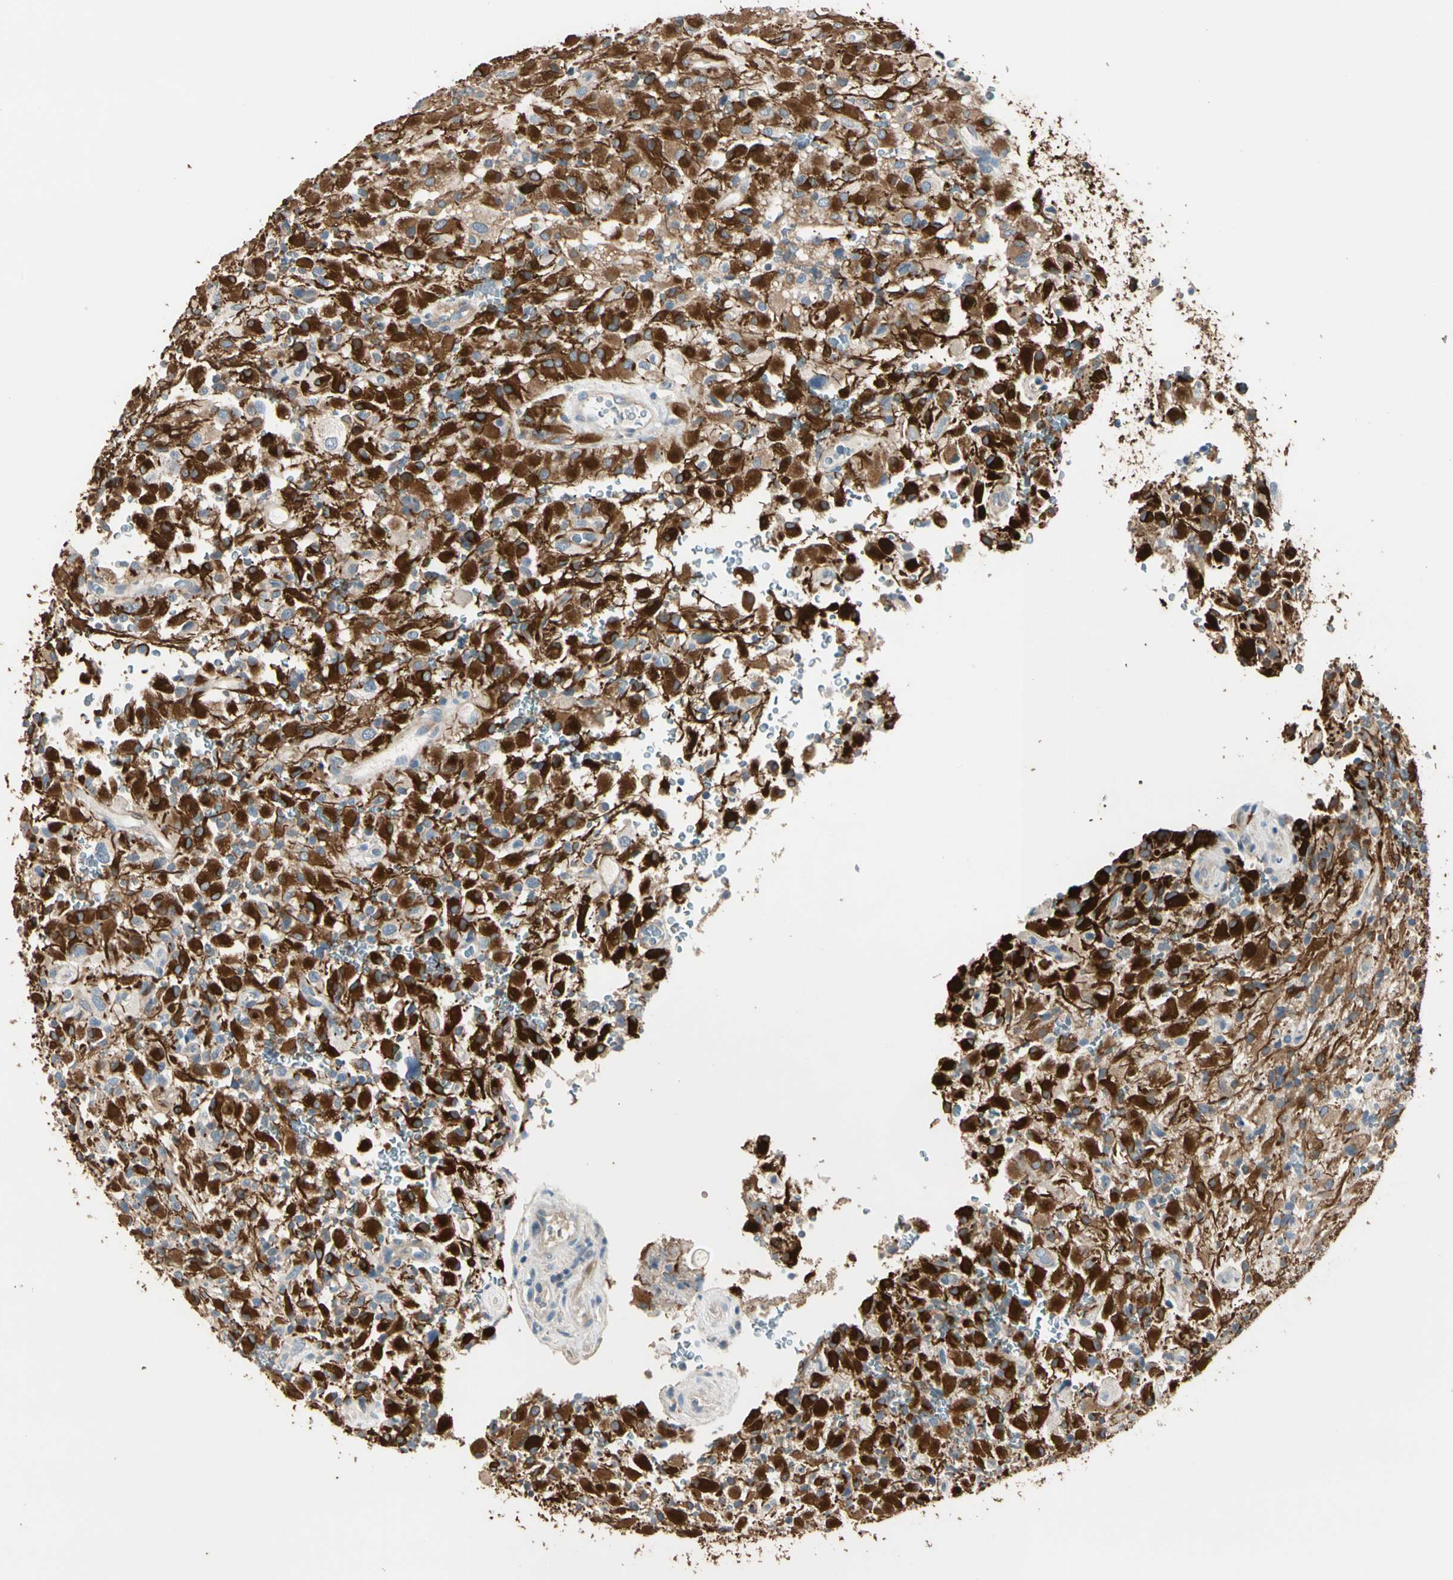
{"staining": {"intensity": "strong", "quantity": ">75%", "location": "cytoplasmic/membranous"}, "tissue": "glioma", "cell_type": "Tumor cells", "image_type": "cancer", "snomed": [{"axis": "morphology", "description": "Glioma, malignant, High grade"}, {"axis": "topography", "description": "Brain"}], "caption": "The micrograph shows immunohistochemical staining of glioma. There is strong cytoplasmic/membranous staining is appreciated in about >75% of tumor cells.", "gene": "GPR153", "patient": {"sex": "male", "age": 71}}